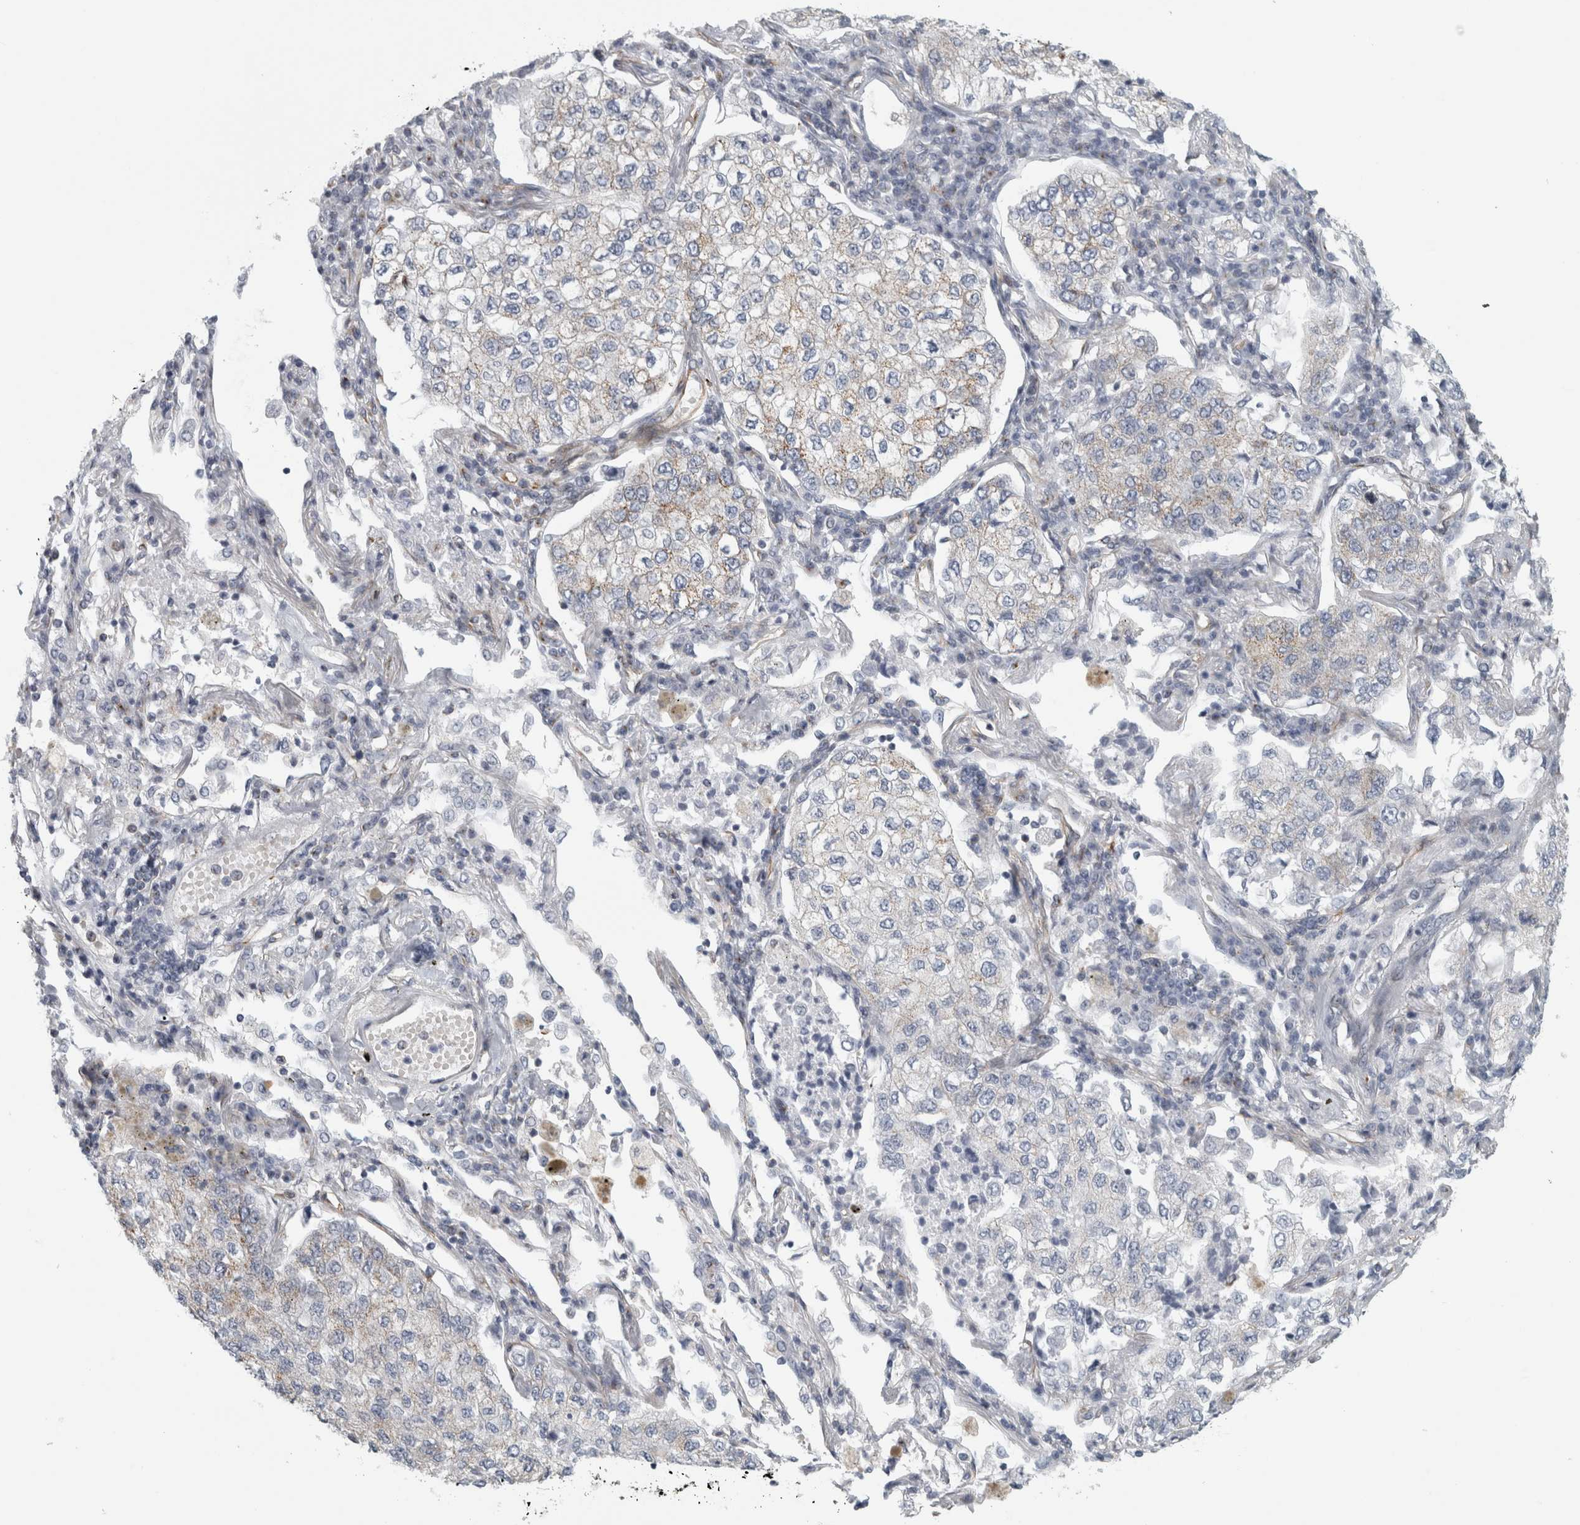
{"staining": {"intensity": "weak", "quantity": "<25%", "location": "cytoplasmic/membranous"}, "tissue": "lung cancer", "cell_type": "Tumor cells", "image_type": "cancer", "snomed": [{"axis": "morphology", "description": "Adenocarcinoma, NOS"}, {"axis": "topography", "description": "Lung"}], "caption": "Immunohistochemistry (IHC) histopathology image of lung cancer (adenocarcinoma) stained for a protein (brown), which exhibits no expression in tumor cells.", "gene": "PEX6", "patient": {"sex": "male", "age": 63}}